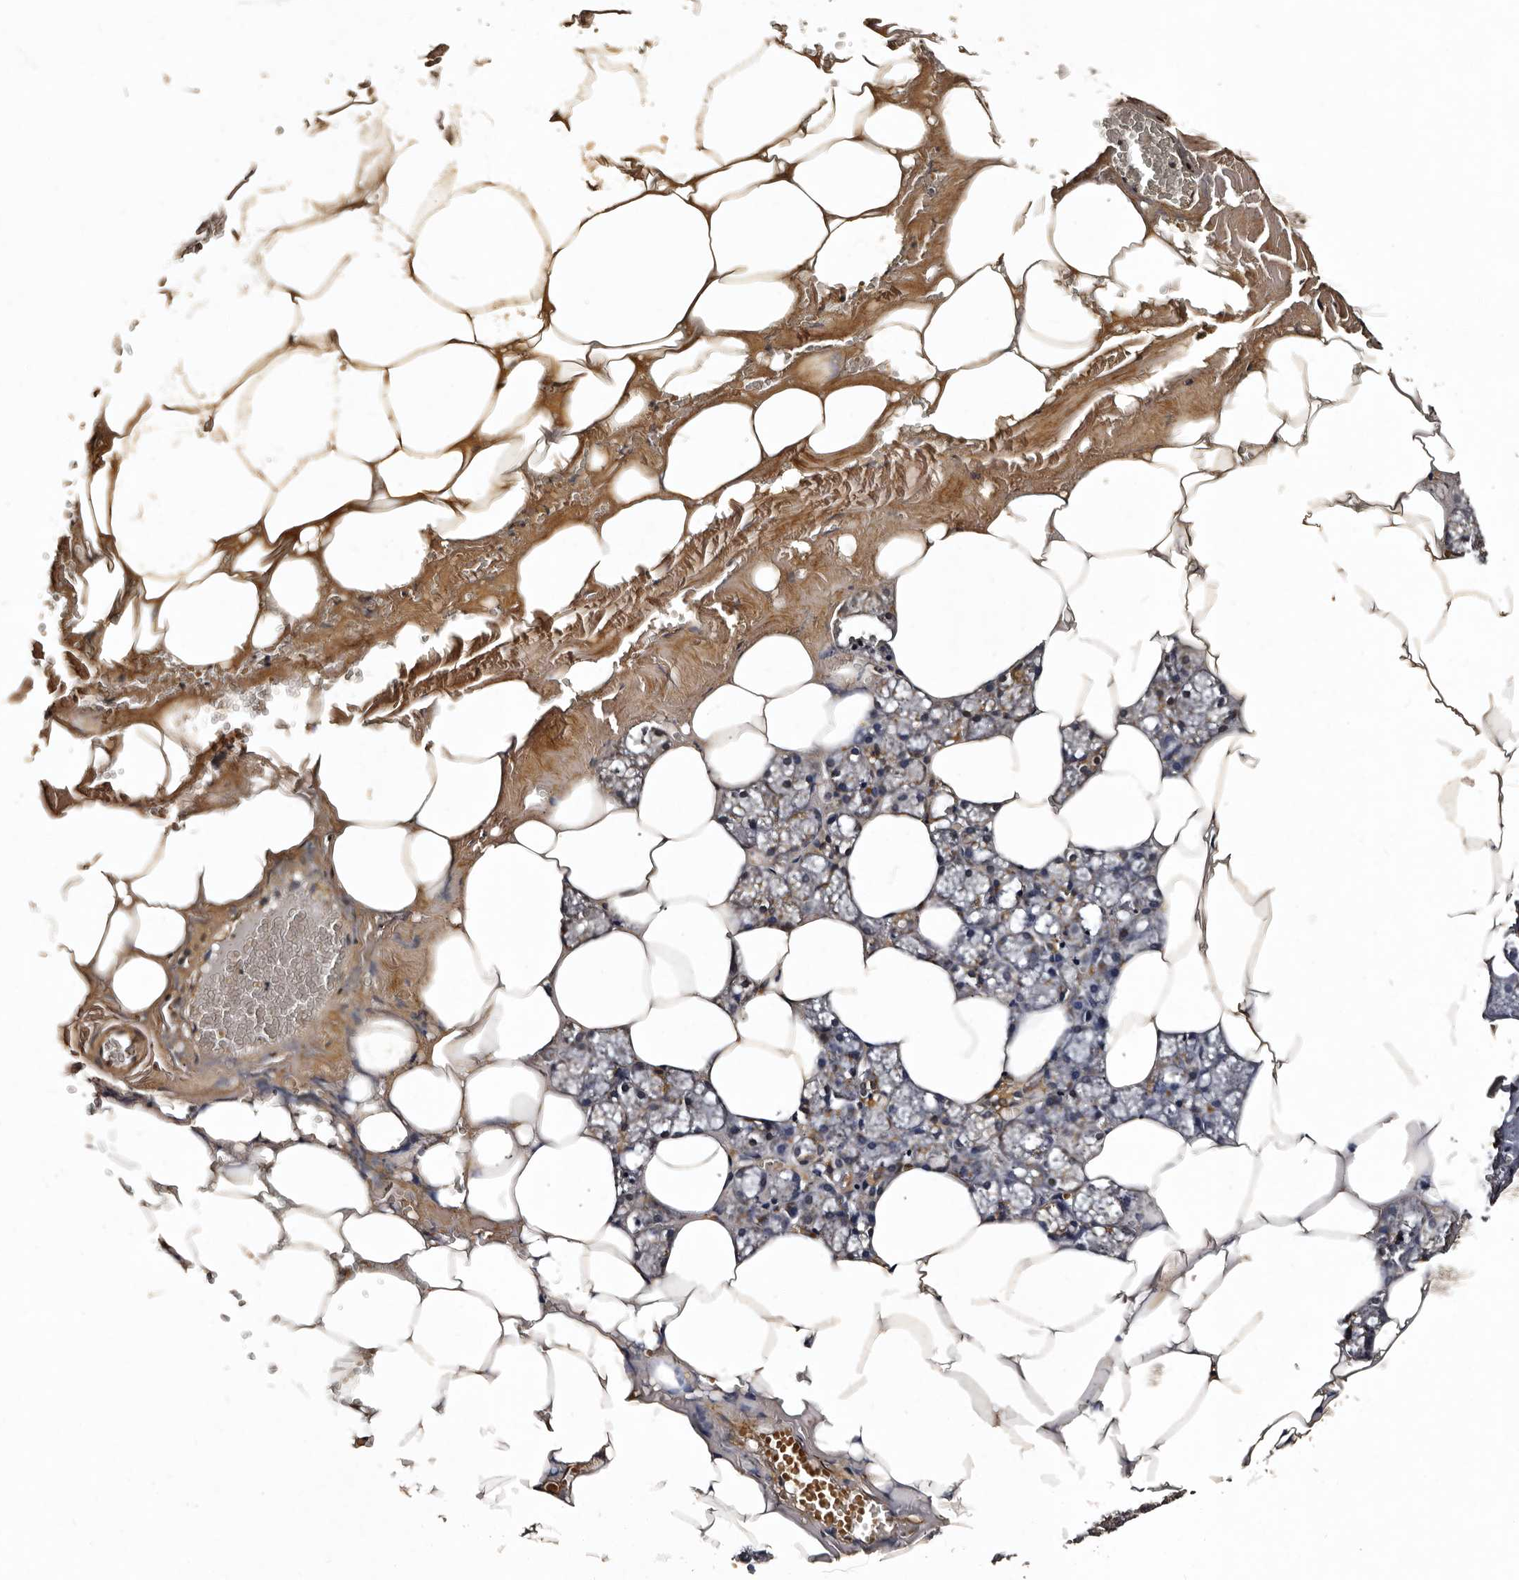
{"staining": {"intensity": "moderate", "quantity": "25%-75%", "location": "cytoplasmic/membranous"}, "tissue": "salivary gland", "cell_type": "Glandular cells", "image_type": "normal", "snomed": [{"axis": "morphology", "description": "Normal tissue, NOS"}, {"axis": "topography", "description": "Salivary gland"}], "caption": "About 25%-75% of glandular cells in unremarkable human salivary gland show moderate cytoplasmic/membranous protein staining as visualized by brown immunohistochemical staining.", "gene": "CPNE3", "patient": {"sex": "male", "age": 62}}